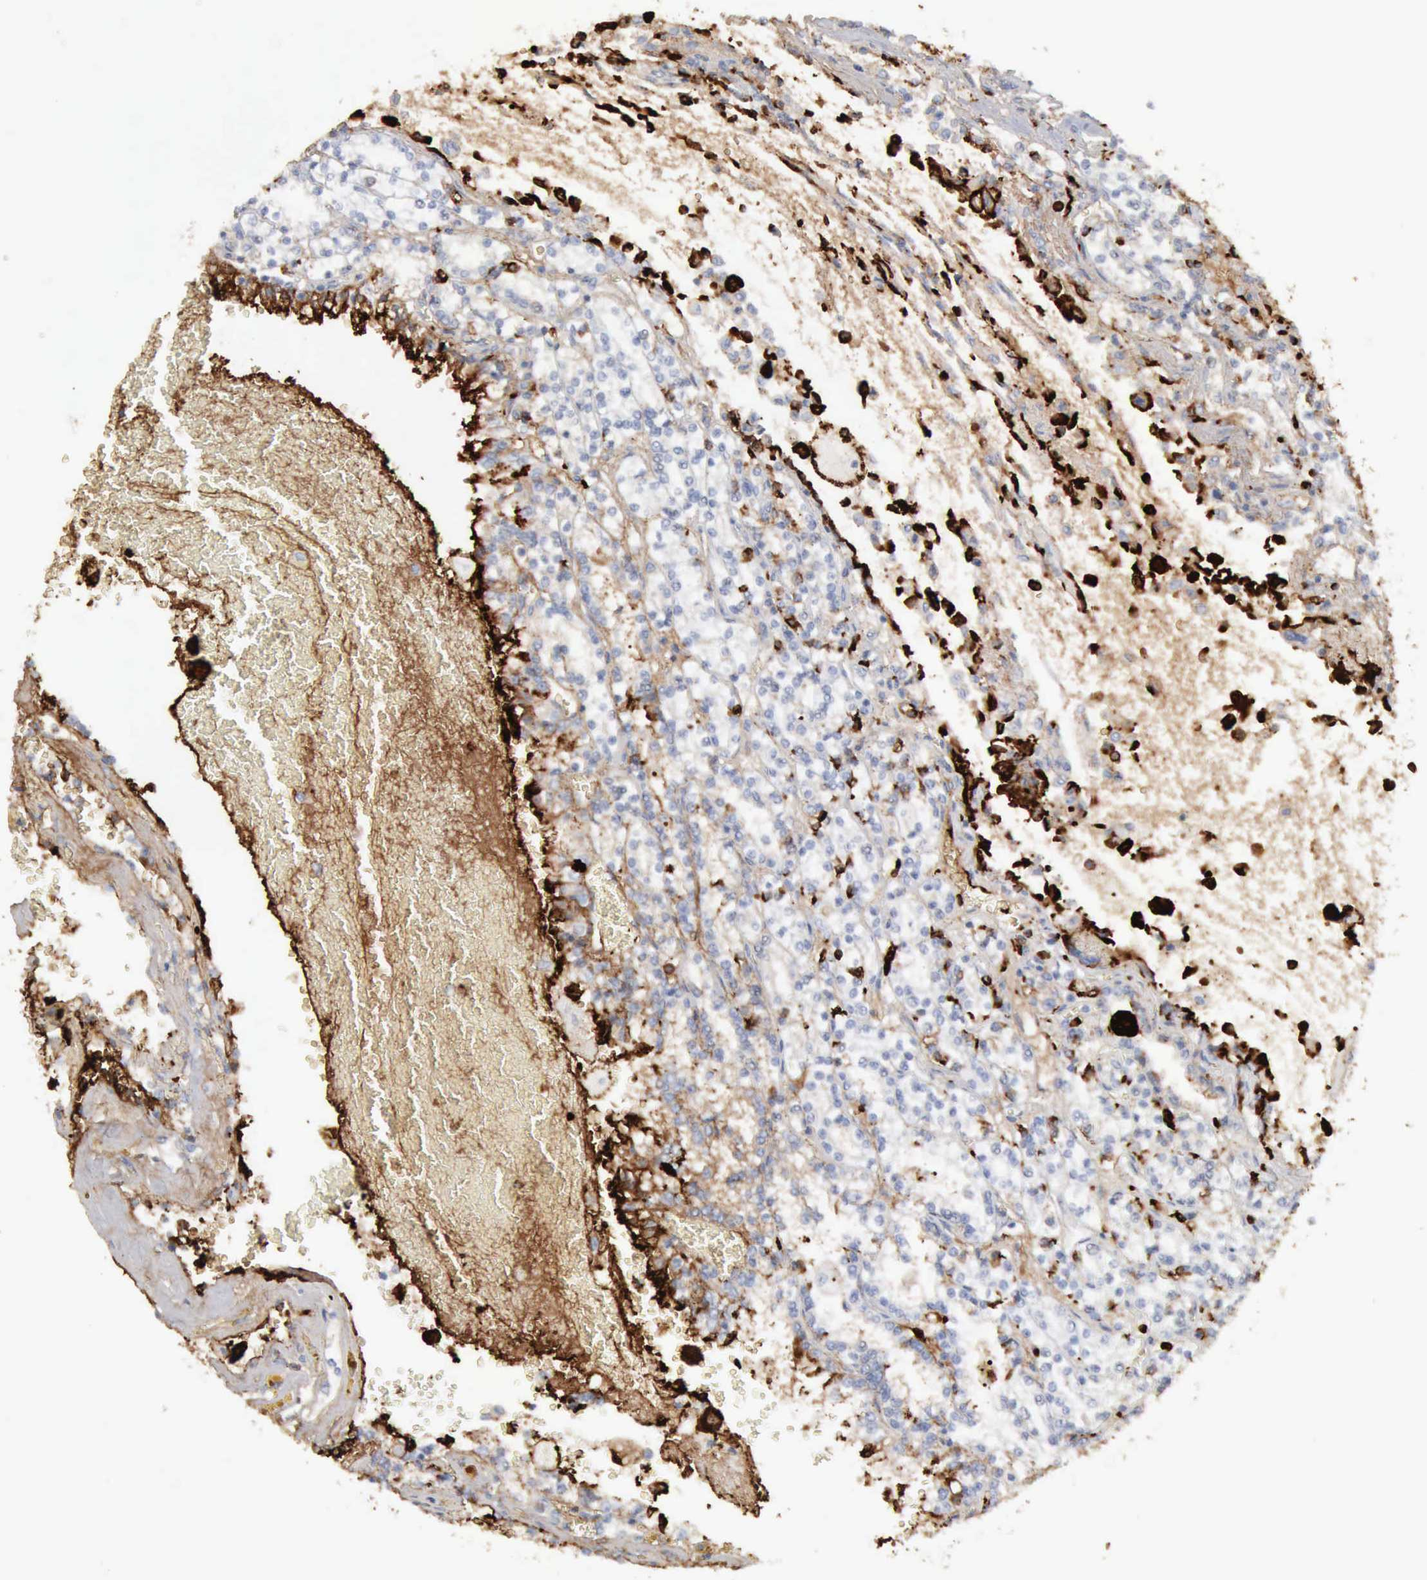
{"staining": {"intensity": "strong", "quantity": "<25%", "location": "cytoplasmic/membranous"}, "tissue": "renal cancer", "cell_type": "Tumor cells", "image_type": "cancer", "snomed": [{"axis": "morphology", "description": "Adenocarcinoma, NOS"}, {"axis": "topography", "description": "Kidney"}], "caption": "This is a photomicrograph of IHC staining of adenocarcinoma (renal), which shows strong positivity in the cytoplasmic/membranous of tumor cells.", "gene": "C4BPA", "patient": {"sex": "female", "age": 56}}